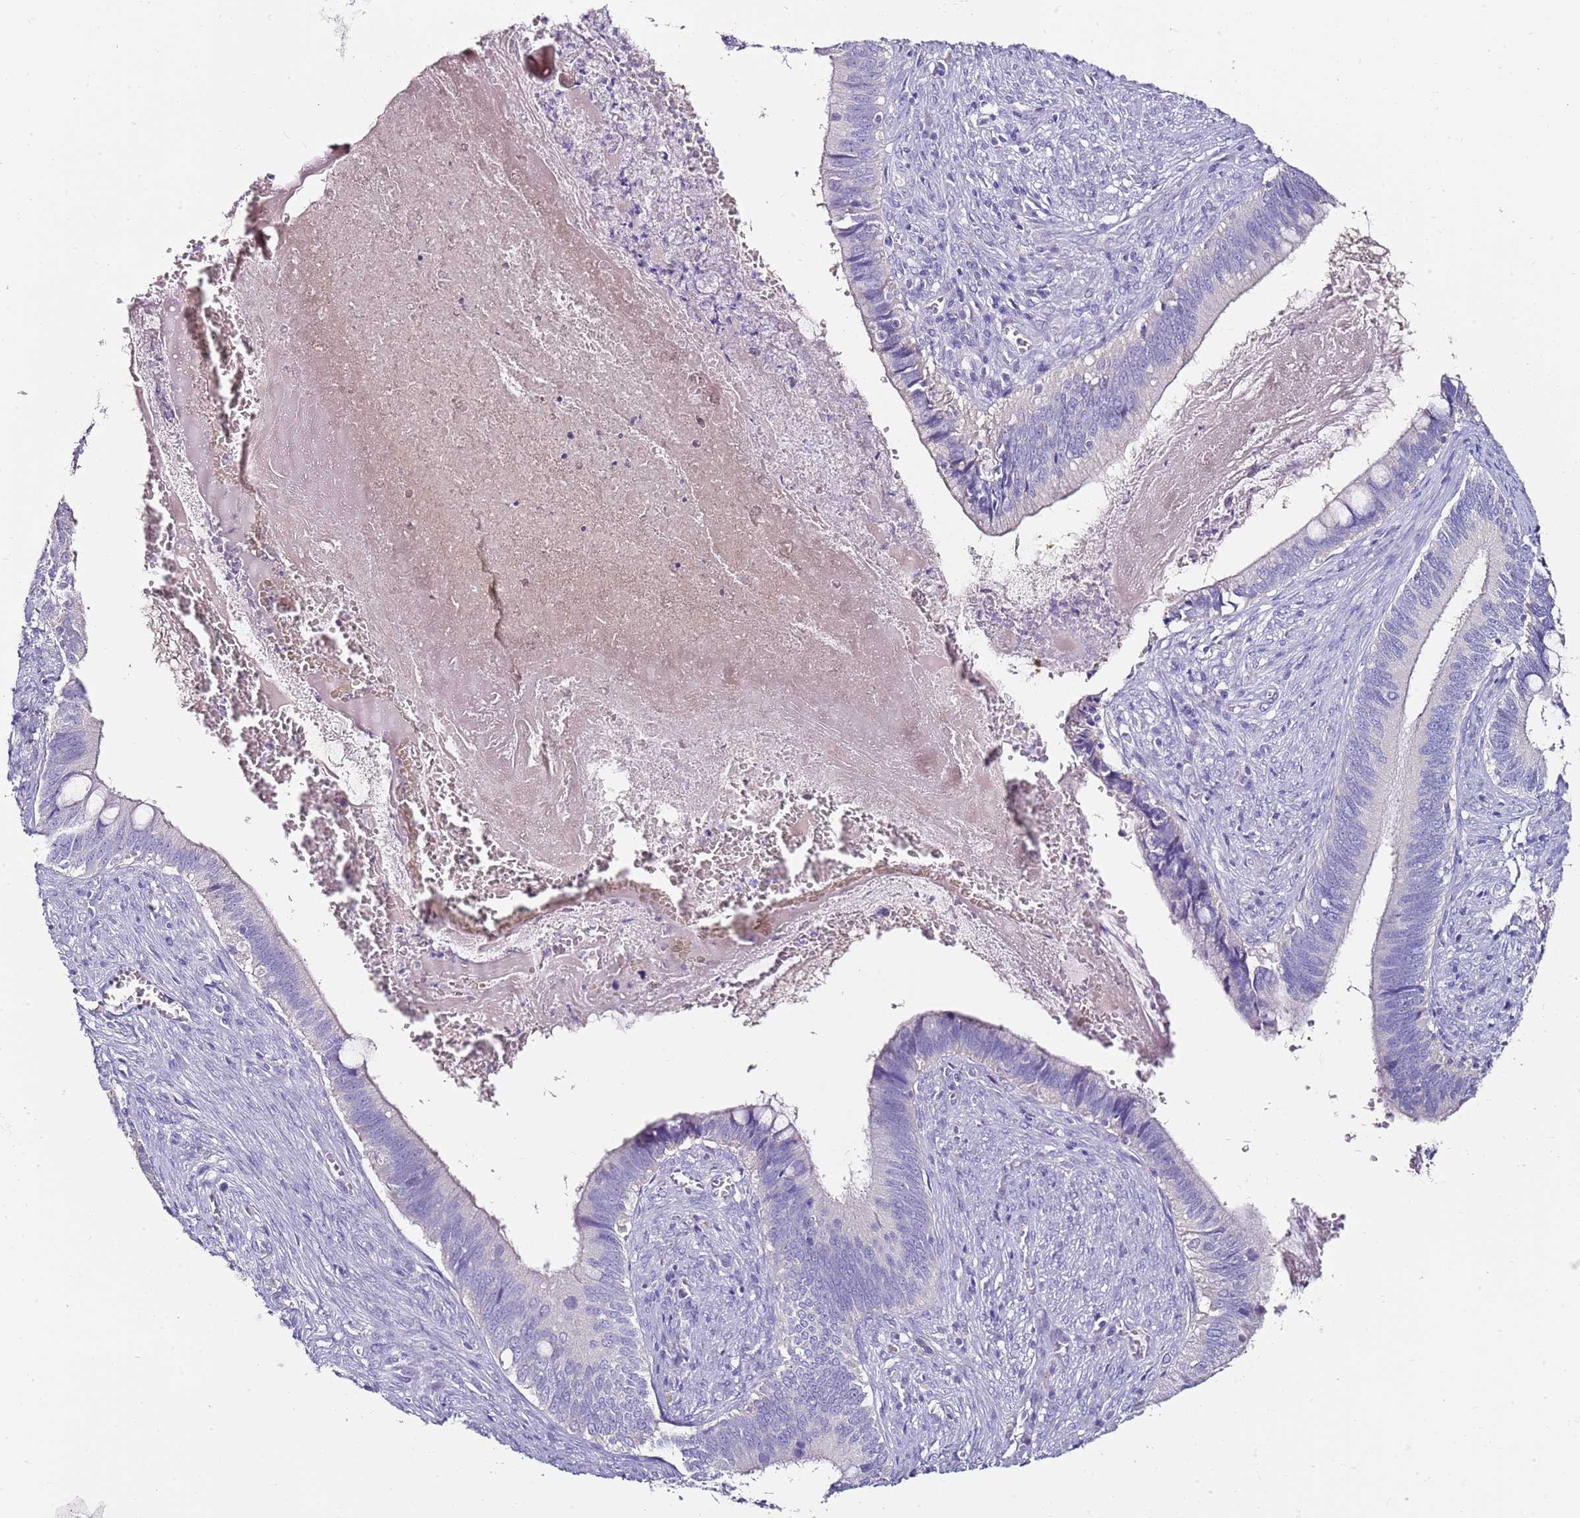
{"staining": {"intensity": "negative", "quantity": "none", "location": "none"}, "tissue": "cervical cancer", "cell_type": "Tumor cells", "image_type": "cancer", "snomed": [{"axis": "morphology", "description": "Adenocarcinoma, NOS"}, {"axis": "topography", "description": "Cervix"}], "caption": "This image is of cervical cancer (adenocarcinoma) stained with immunohistochemistry to label a protein in brown with the nuclei are counter-stained blue. There is no positivity in tumor cells.", "gene": "MYBPC3", "patient": {"sex": "female", "age": 42}}